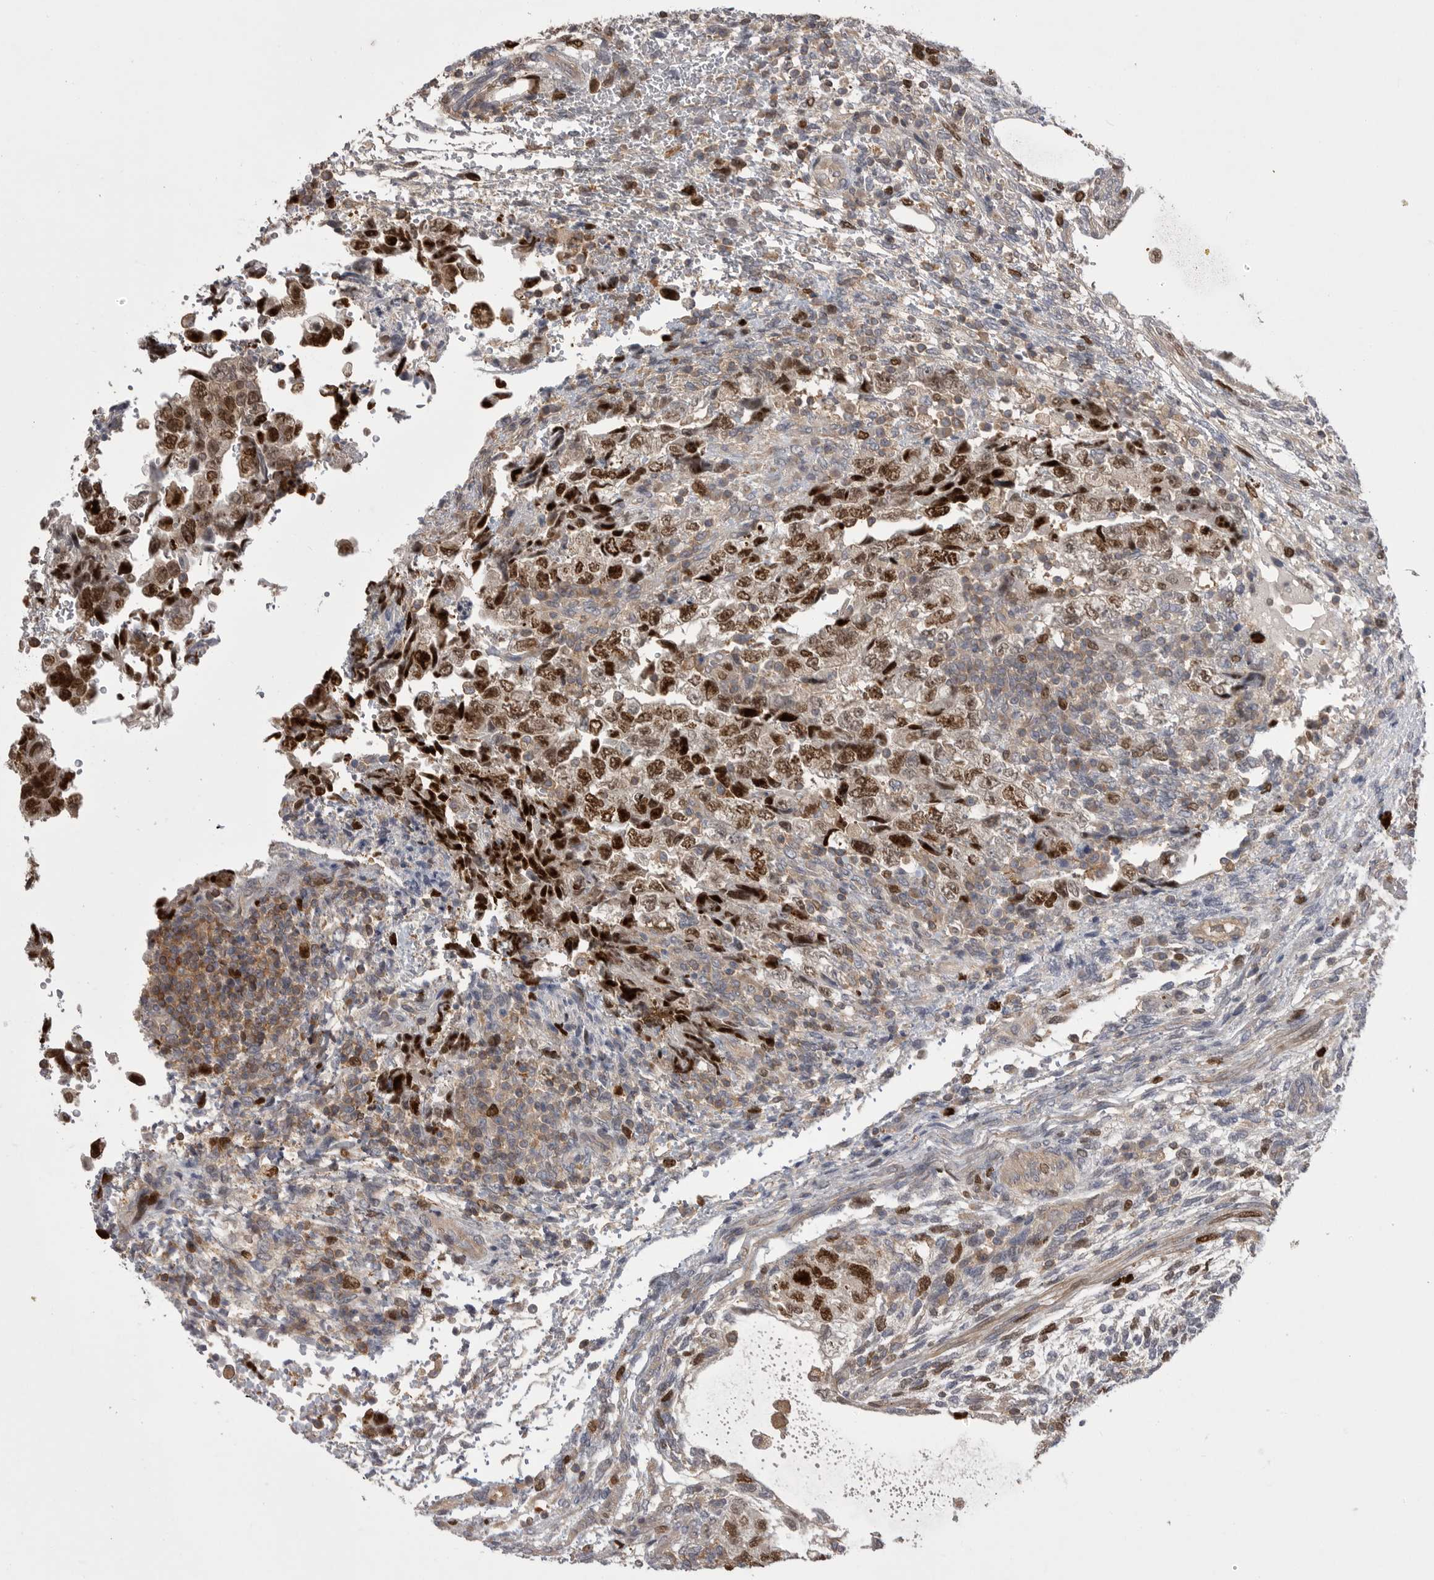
{"staining": {"intensity": "strong", "quantity": ">75%", "location": "nuclear"}, "tissue": "testis cancer", "cell_type": "Tumor cells", "image_type": "cancer", "snomed": [{"axis": "morphology", "description": "Normal tissue, NOS"}, {"axis": "morphology", "description": "Carcinoma, Embryonal, NOS"}, {"axis": "topography", "description": "Testis"}], "caption": "Protein expression analysis of testis embryonal carcinoma exhibits strong nuclear expression in approximately >75% of tumor cells.", "gene": "TOP2A", "patient": {"sex": "male", "age": 36}}